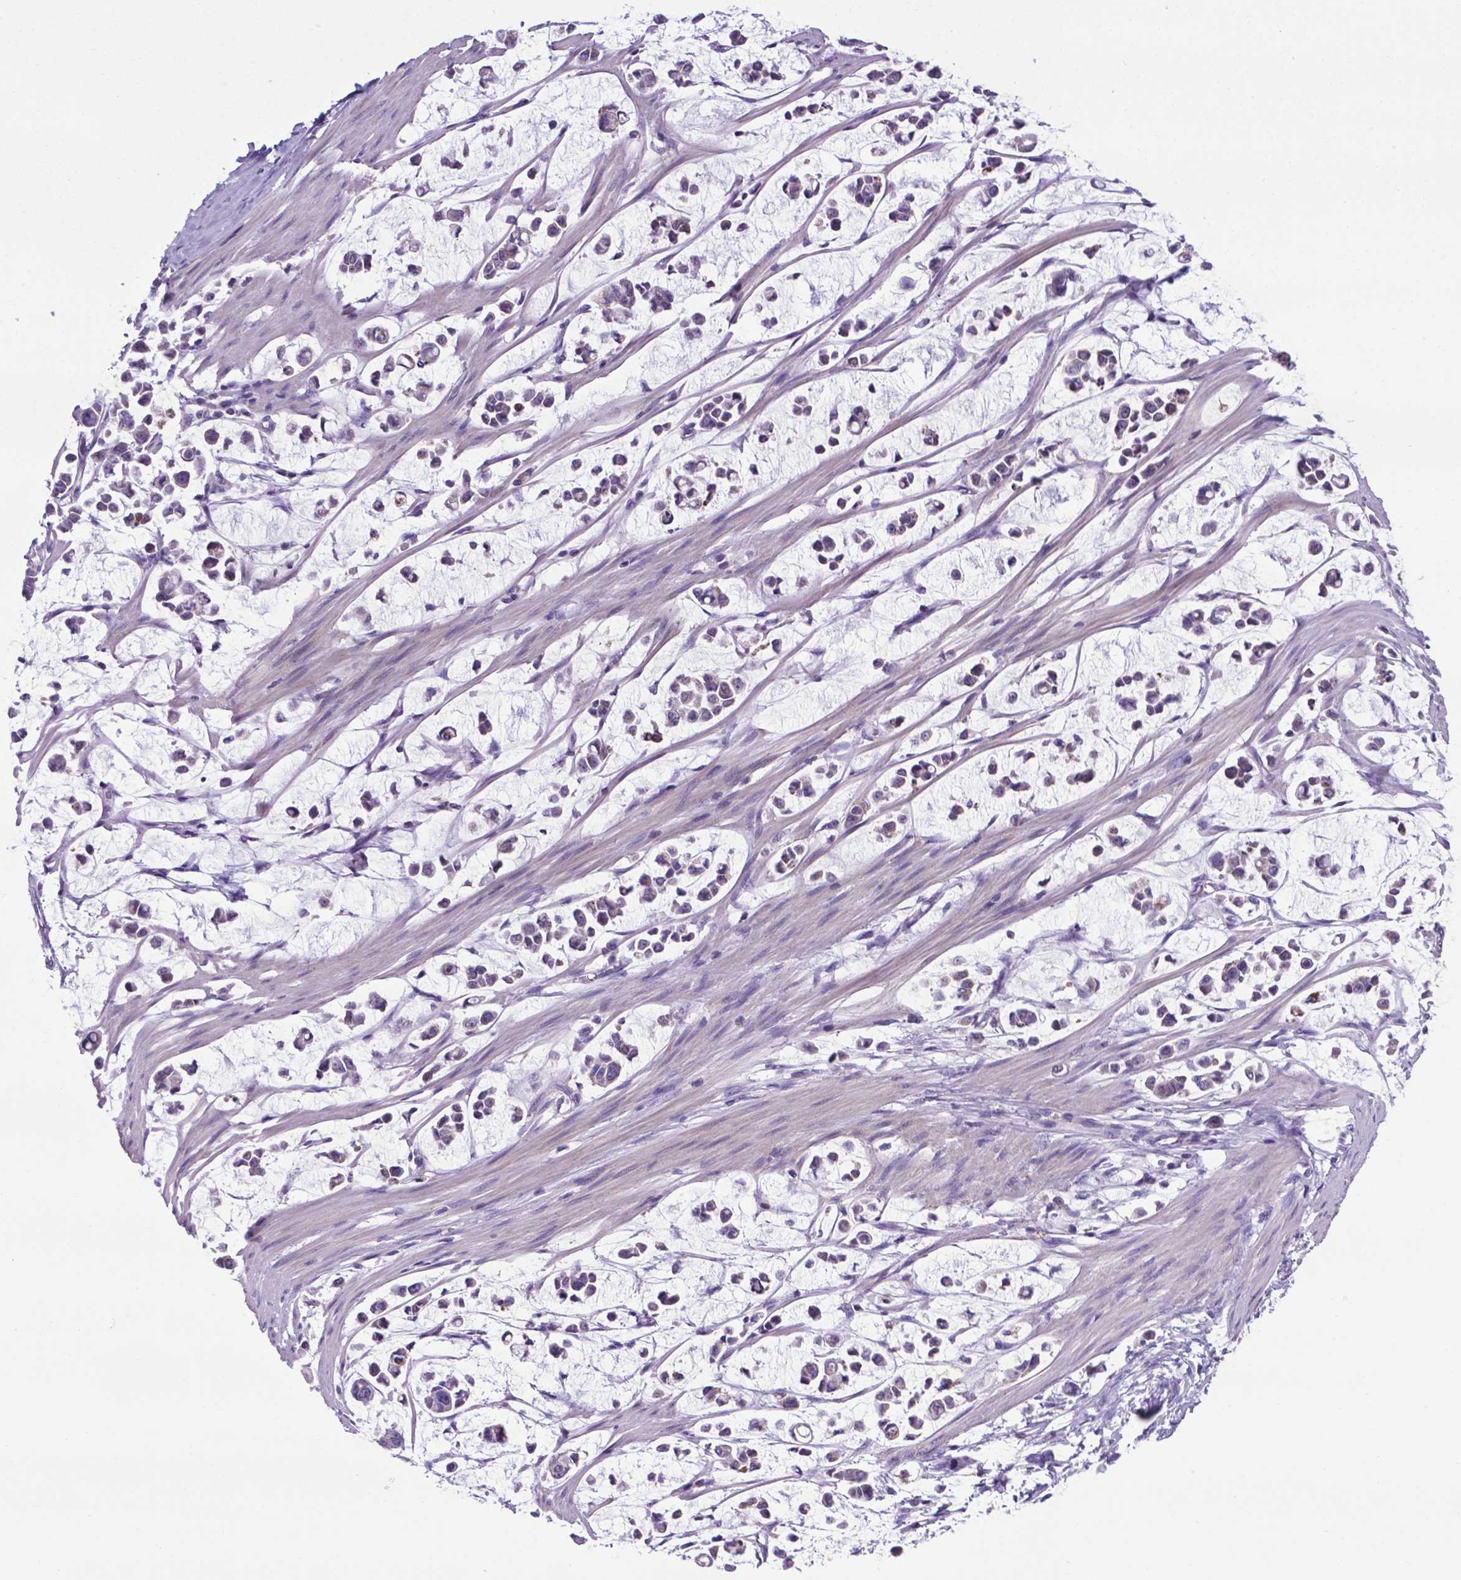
{"staining": {"intensity": "weak", "quantity": "25%-75%", "location": "cytoplasmic/membranous"}, "tissue": "stomach cancer", "cell_type": "Tumor cells", "image_type": "cancer", "snomed": [{"axis": "morphology", "description": "Adenocarcinoma, NOS"}, {"axis": "topography", "description": "Stomach"}], "caption": "Immunohistochemical staining of adenocarcinoma (stomach) exhibits low levels of weak cytoplasmic/membranous protein expression in approximately 25%-75% of tumor cells. (Brightfield microscopy of DAB IHC at high magnification).", "gene": "POU3F3", "patient": {"sex": "male", "age": 82}}